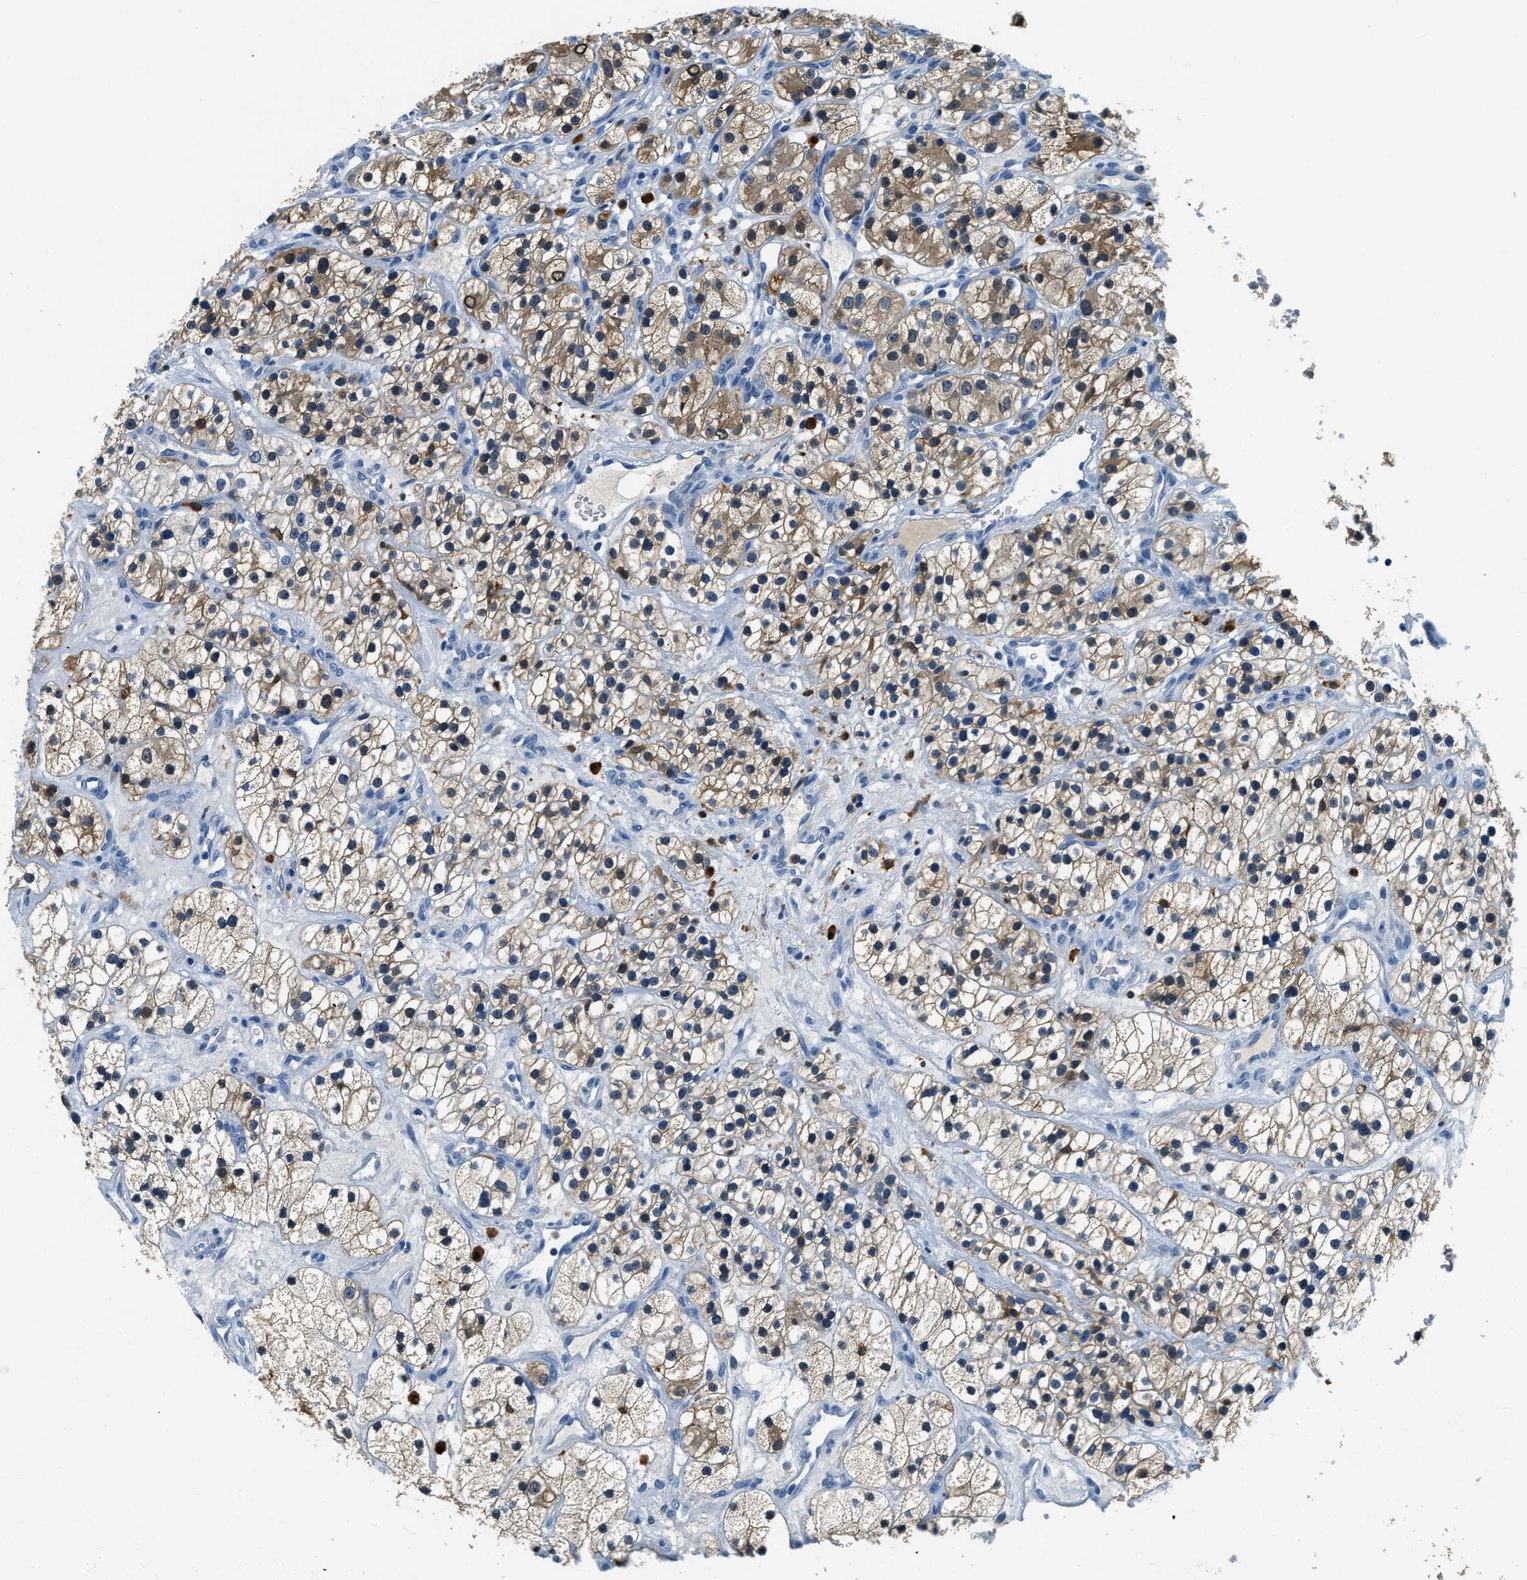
{"staining": {"intensity": "moderate", "quantity": ">75%", "location": "cytoplasmic/membranous"}, "tissue": "renal cancer", "cell_type": "Tumor cells", "image_type": "cancer", "snomed": [{"axis": "morphology", "description": "Adenocarcinoma, NOS"}, {"axis": "topography", "description": "Kidney"}], "caption": "Immunohistochemical staining of human adenocarcinoma (renal) reveals moderate cytoplasmic/membranous protein positivity in approximately >75% of tumor cells.", "gene": "CAPG", "patient": {"sex": "female", "age": 57}}